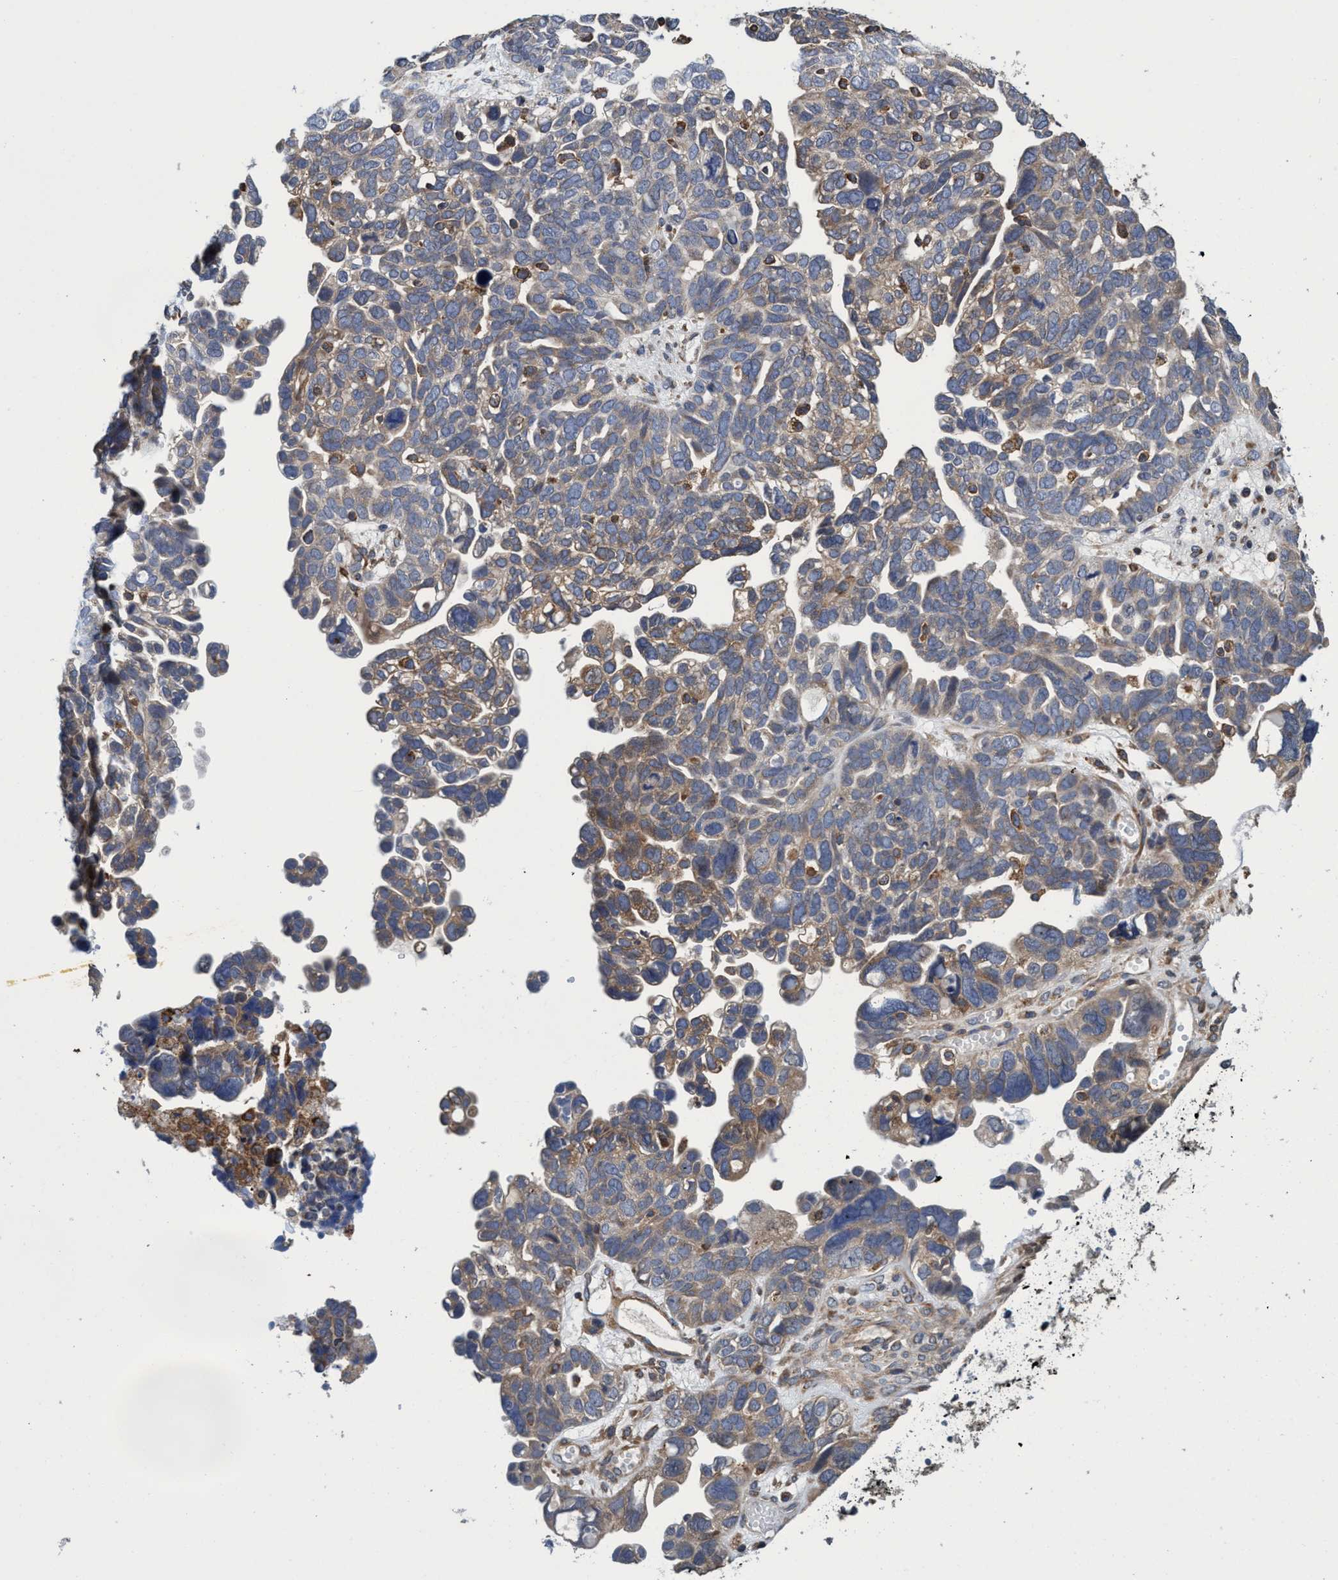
{"staining": {"intensity": "moderate", "quantity": "25%-75%", "location": "cytoplasmic/membranous"}, "tissue": "ovarian cancer", "cell_type": "Tumor cells", "image_type": "cancer", "snomed": [{"axis": "morphology", "description": "Cystadenocarcinoma, mucinous, NOS"}, {"axis": "topography", "description": "Ovary"}], "caption": "Immunohistochemistry of ovarian cancer displays medium levels of moderate cytoplasmic/membranous staining in about 25%-75% of tumor cells.", "gene": "CALCOCO2", "patient": {"sex": "female", "age": 61}}